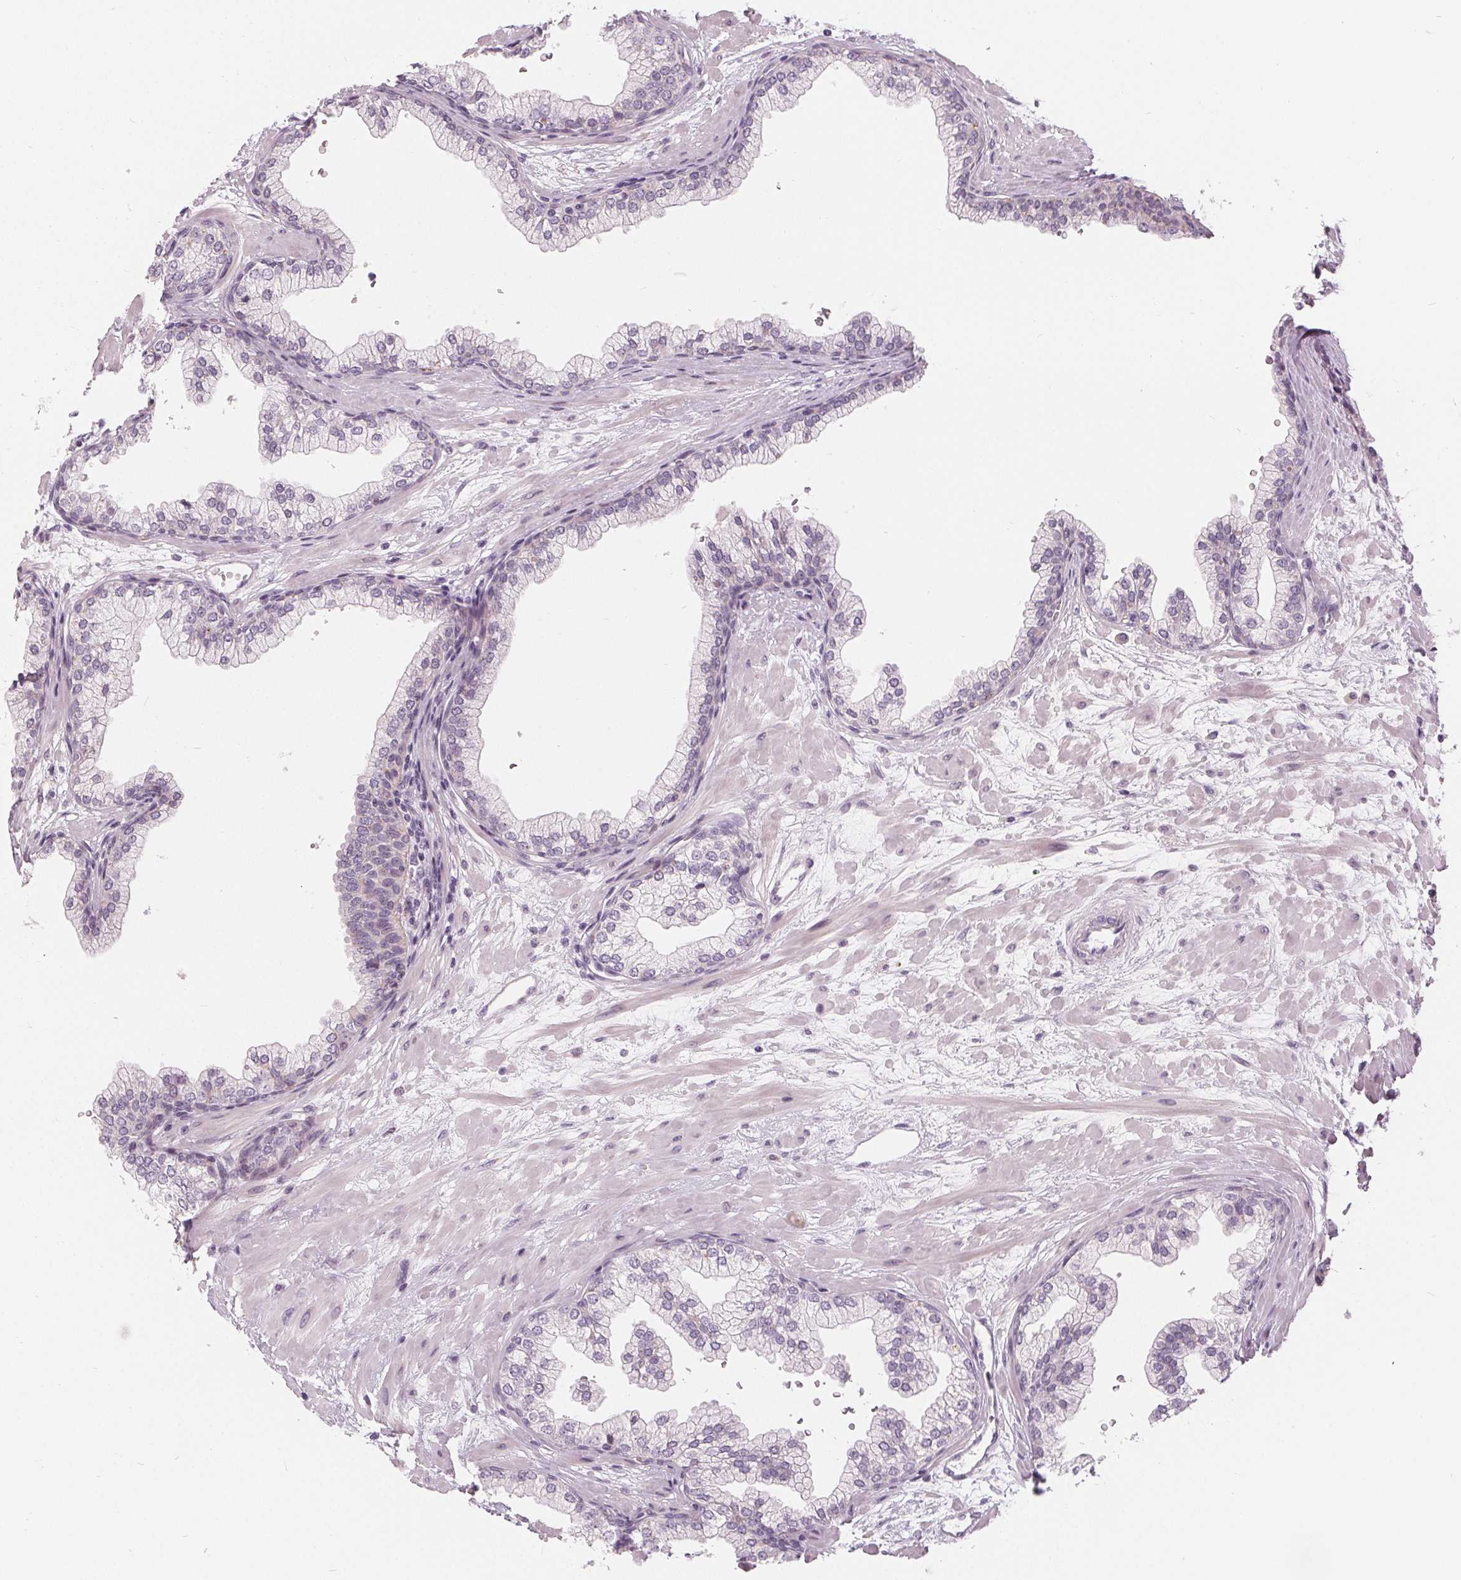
{"staining": {"intensity": "negative", "quantity": "none", "location": "none"}, "tissue": "prostate", "cell_type": "Glandular cells", "image_type": "normal", "snomed": [{"axis": "morphology", "description": "Normal tissue, NOS"}, {"axis": "topography", "description": "Prostate"}, {"axis": "topography", "description": "Peripheral nerve tissue"}], "caption": "The immunohistochemistry photomicrograph has no significant expression in glandular cells of prostate. (IHC, brightfield microscopy, high magnification).", "gene": "HOPX", "patient": {"sex": "male", "age": 61}}